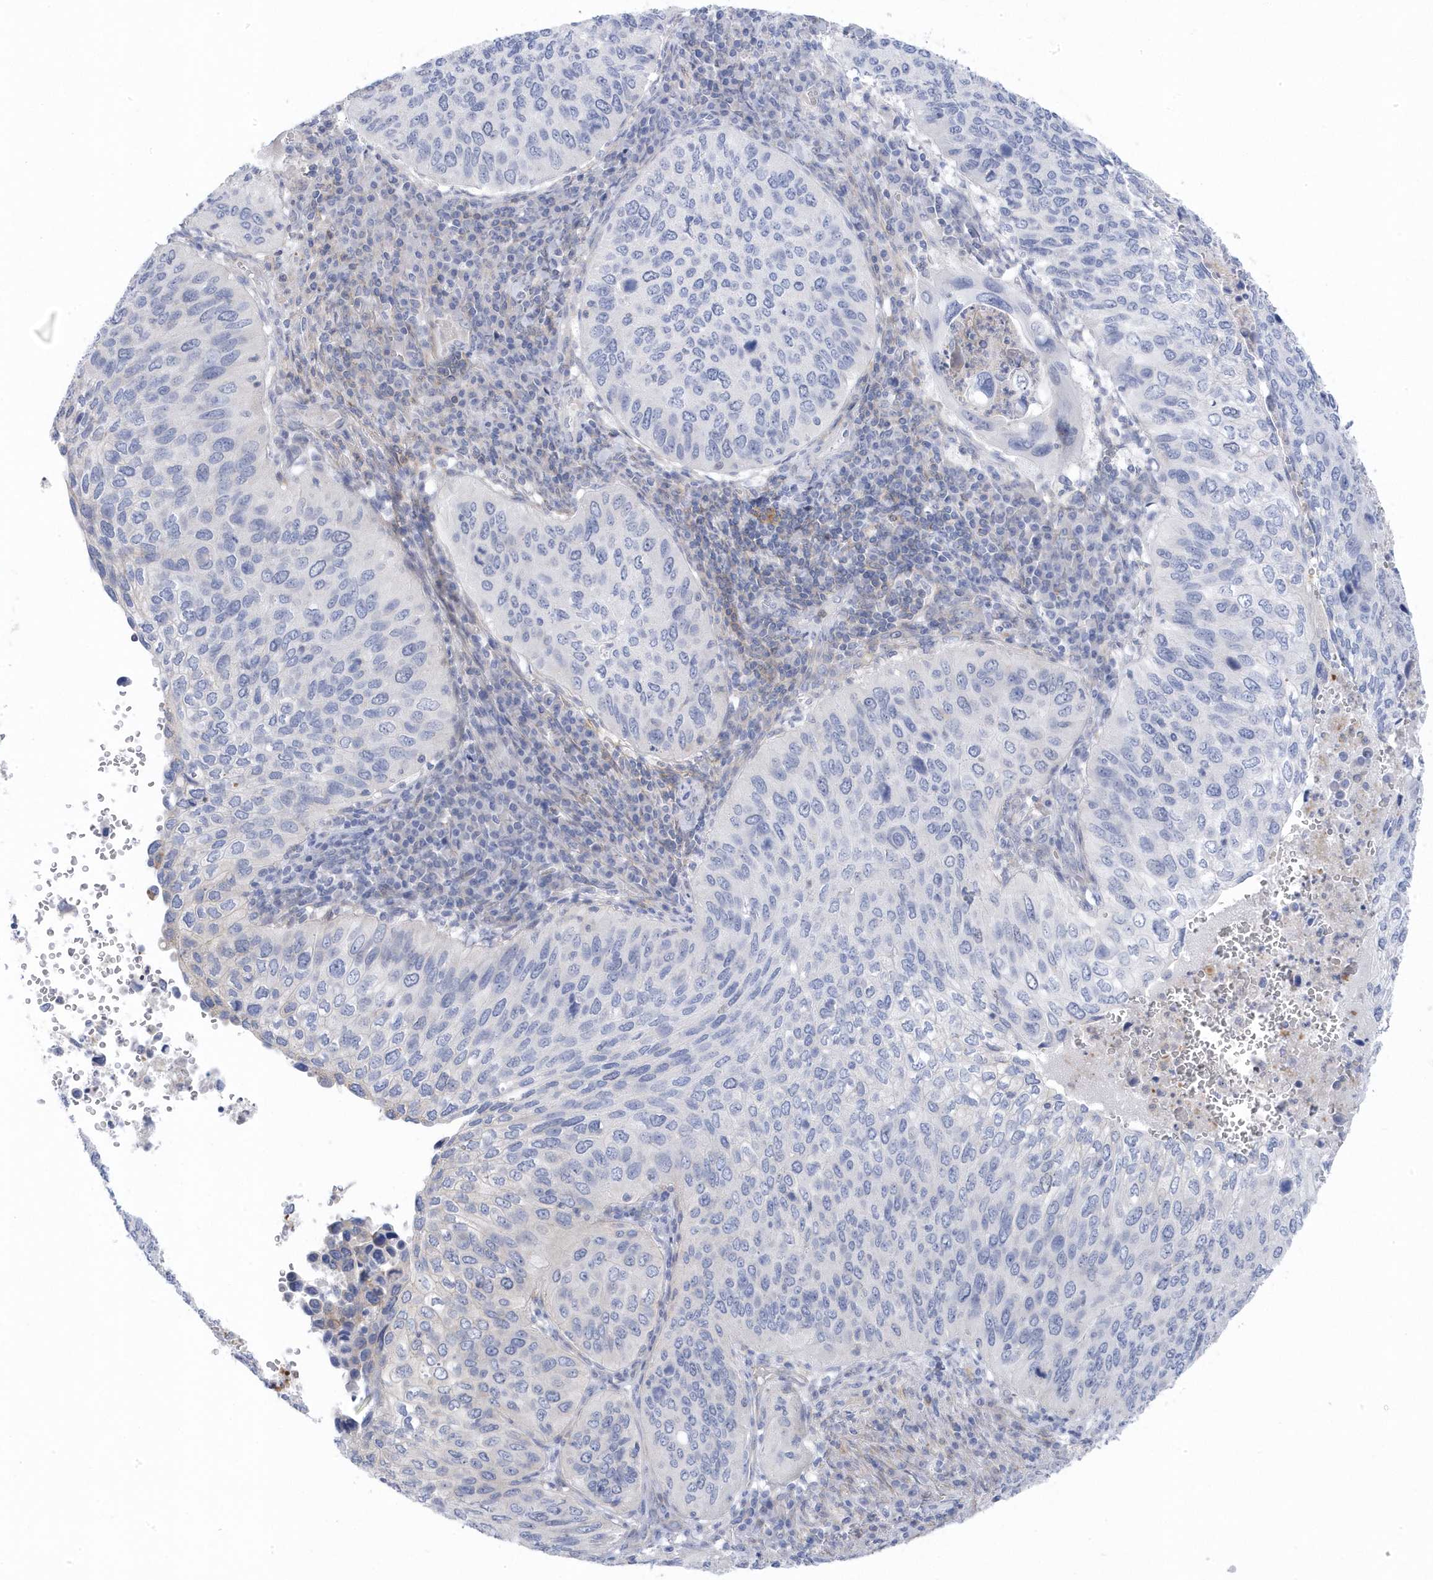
{"staining": {"intensity": "negative", "quantity": "none", "location": "none"}, "tissue": "cervical cancer", "cell_type": "Tumor cells", "image_type": "cancer", "snomed": [{"axis": "morphology", "description": "Squamous cell carcinoma, NOS"}, {"axis": "topography", "description": "Cervix"}], "caption": "Micrograph shows no protein expression in tumor cells of squamous cell carcinoma (cervical) tissue.", "gene": "ANAPC1", "patient": {"sex": "female", "age": 38}}